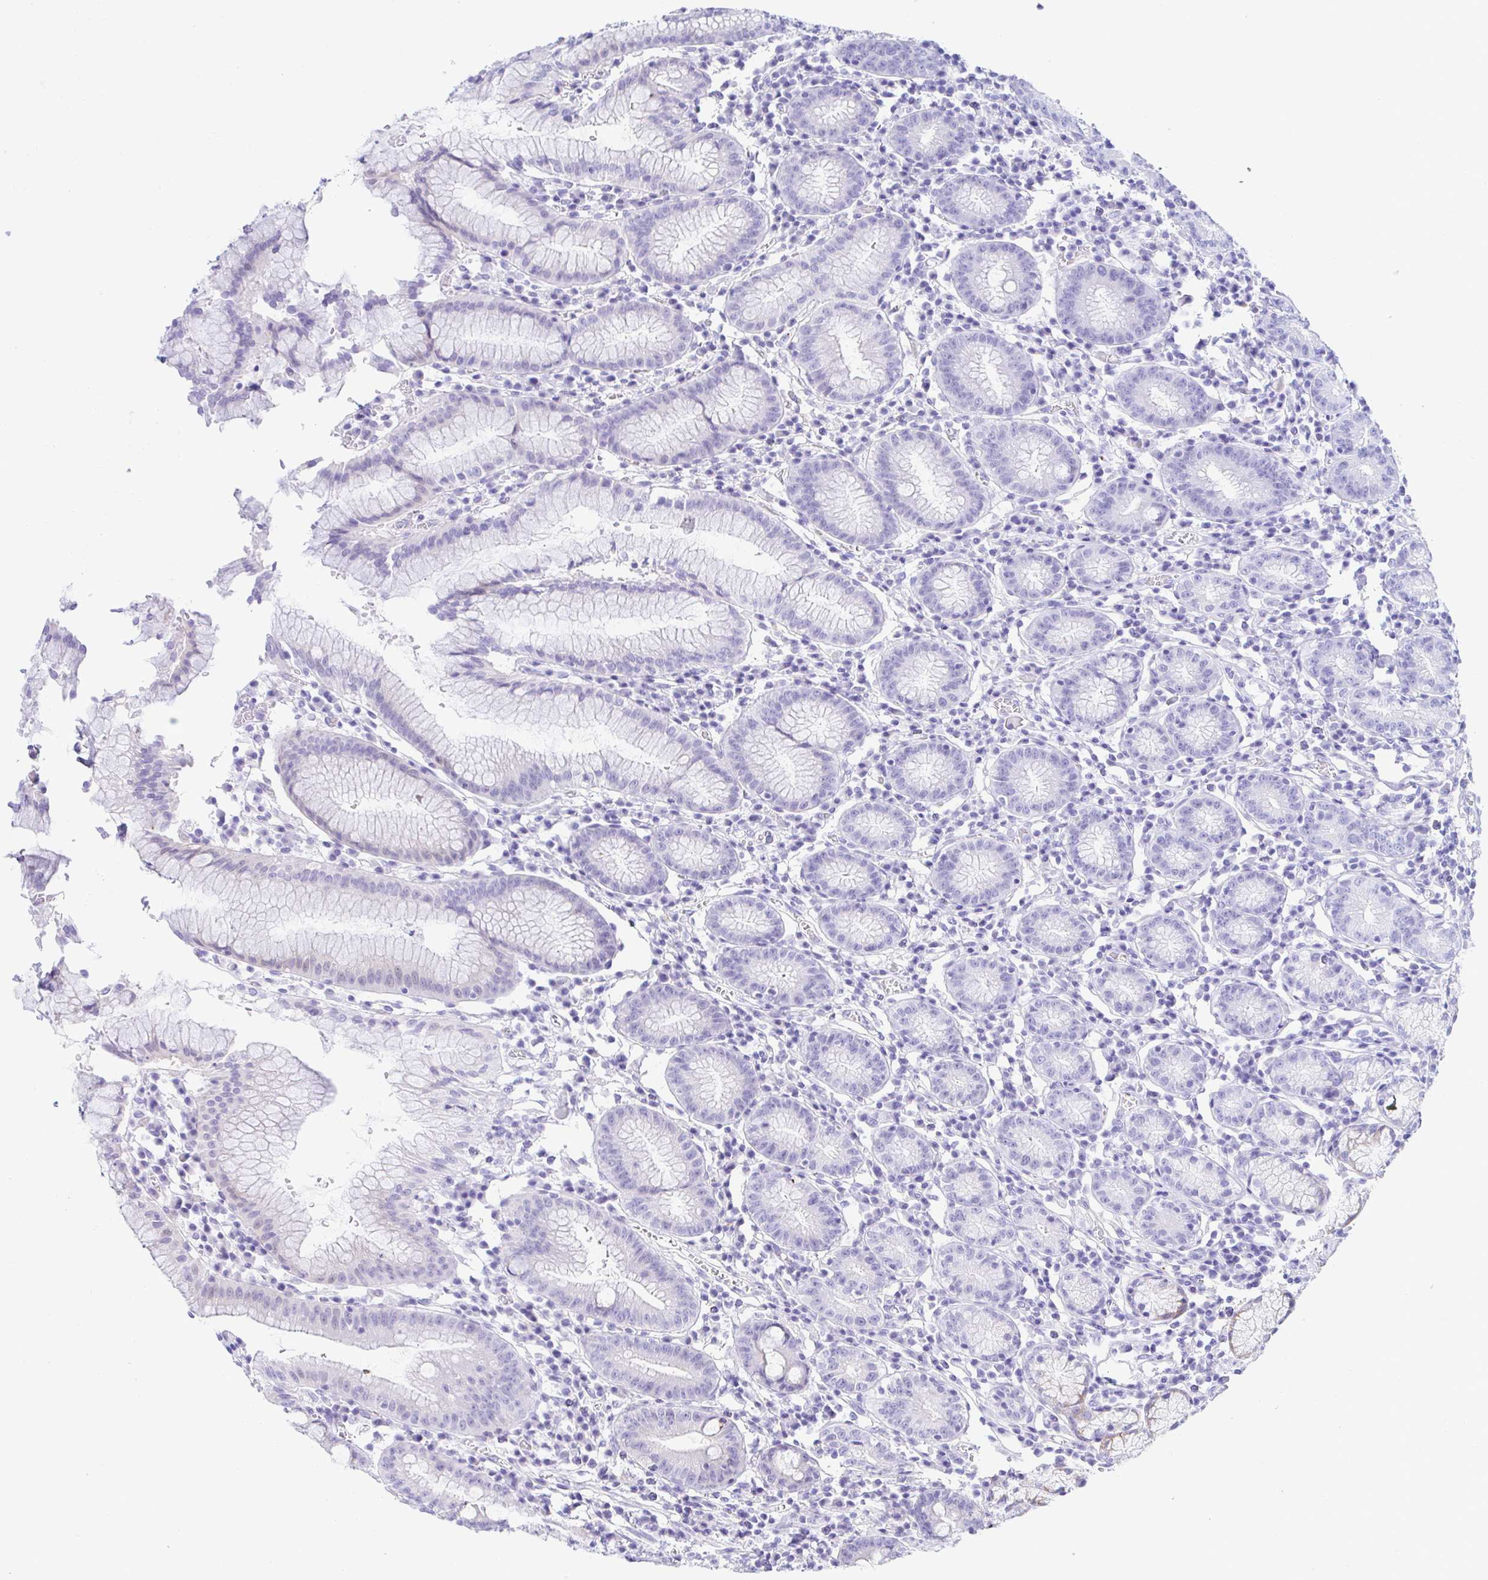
{"staining": {"intensity": "negative", "quantity": "none", "location": "none"}, "tissue": "stomach", "cell_type": "Glandular cells", "image_type": "normal", "snomed": [{"axis": "morphology", "description": "Normal tissue, NOS"}, {"axis": "topography", "description": "Stomach"}], "caption": "DAB immunohistochemical staining of normal stomach reveals no significant positivity in glandular cells.", "gene": "PINLYP", "patient": {"sex": "male", "age": 55}}